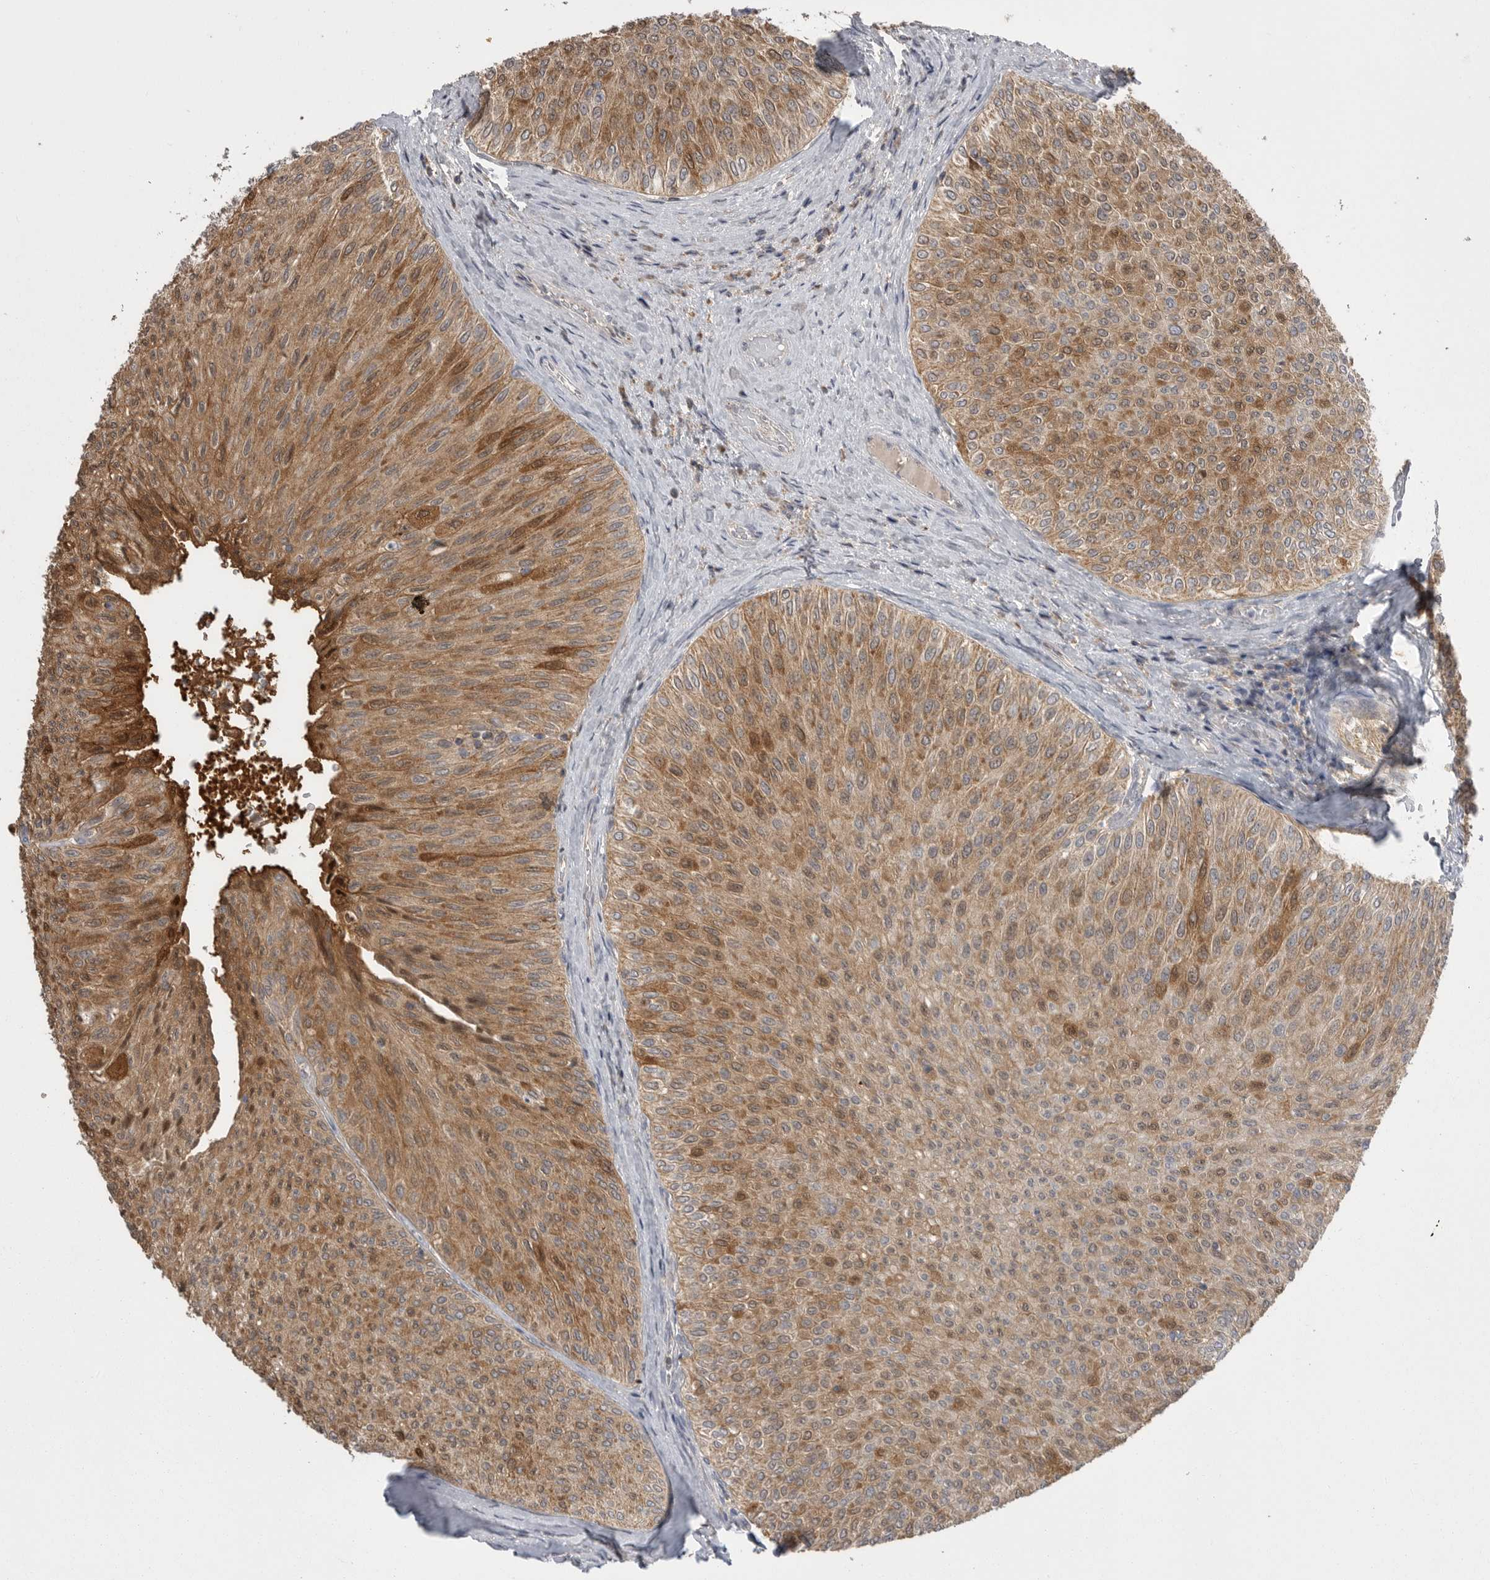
{"staining": {"intensity": "moderate", "quantity": ">75%", "location": "cytoplasmic/membranous"}, "tissue": "urothelial cancer", "cell_type": "Tumor cells", "image_type": "cancer", "snomed": [{"axis": "morphology", "description": "Urothelial carcinoma, Low grade"}, {"axis": "topography", "description": "Urinary bladder"}], "caption": "This image shows immunohistochemistry (IHC) staining of urothelial carcinoma (low-grade), with medium moderate cytoplasmic/membranous positivity in about >75% of tumor cells.", "gene": "KYAT3", "patient": {"sex": "male", "age": 78}}